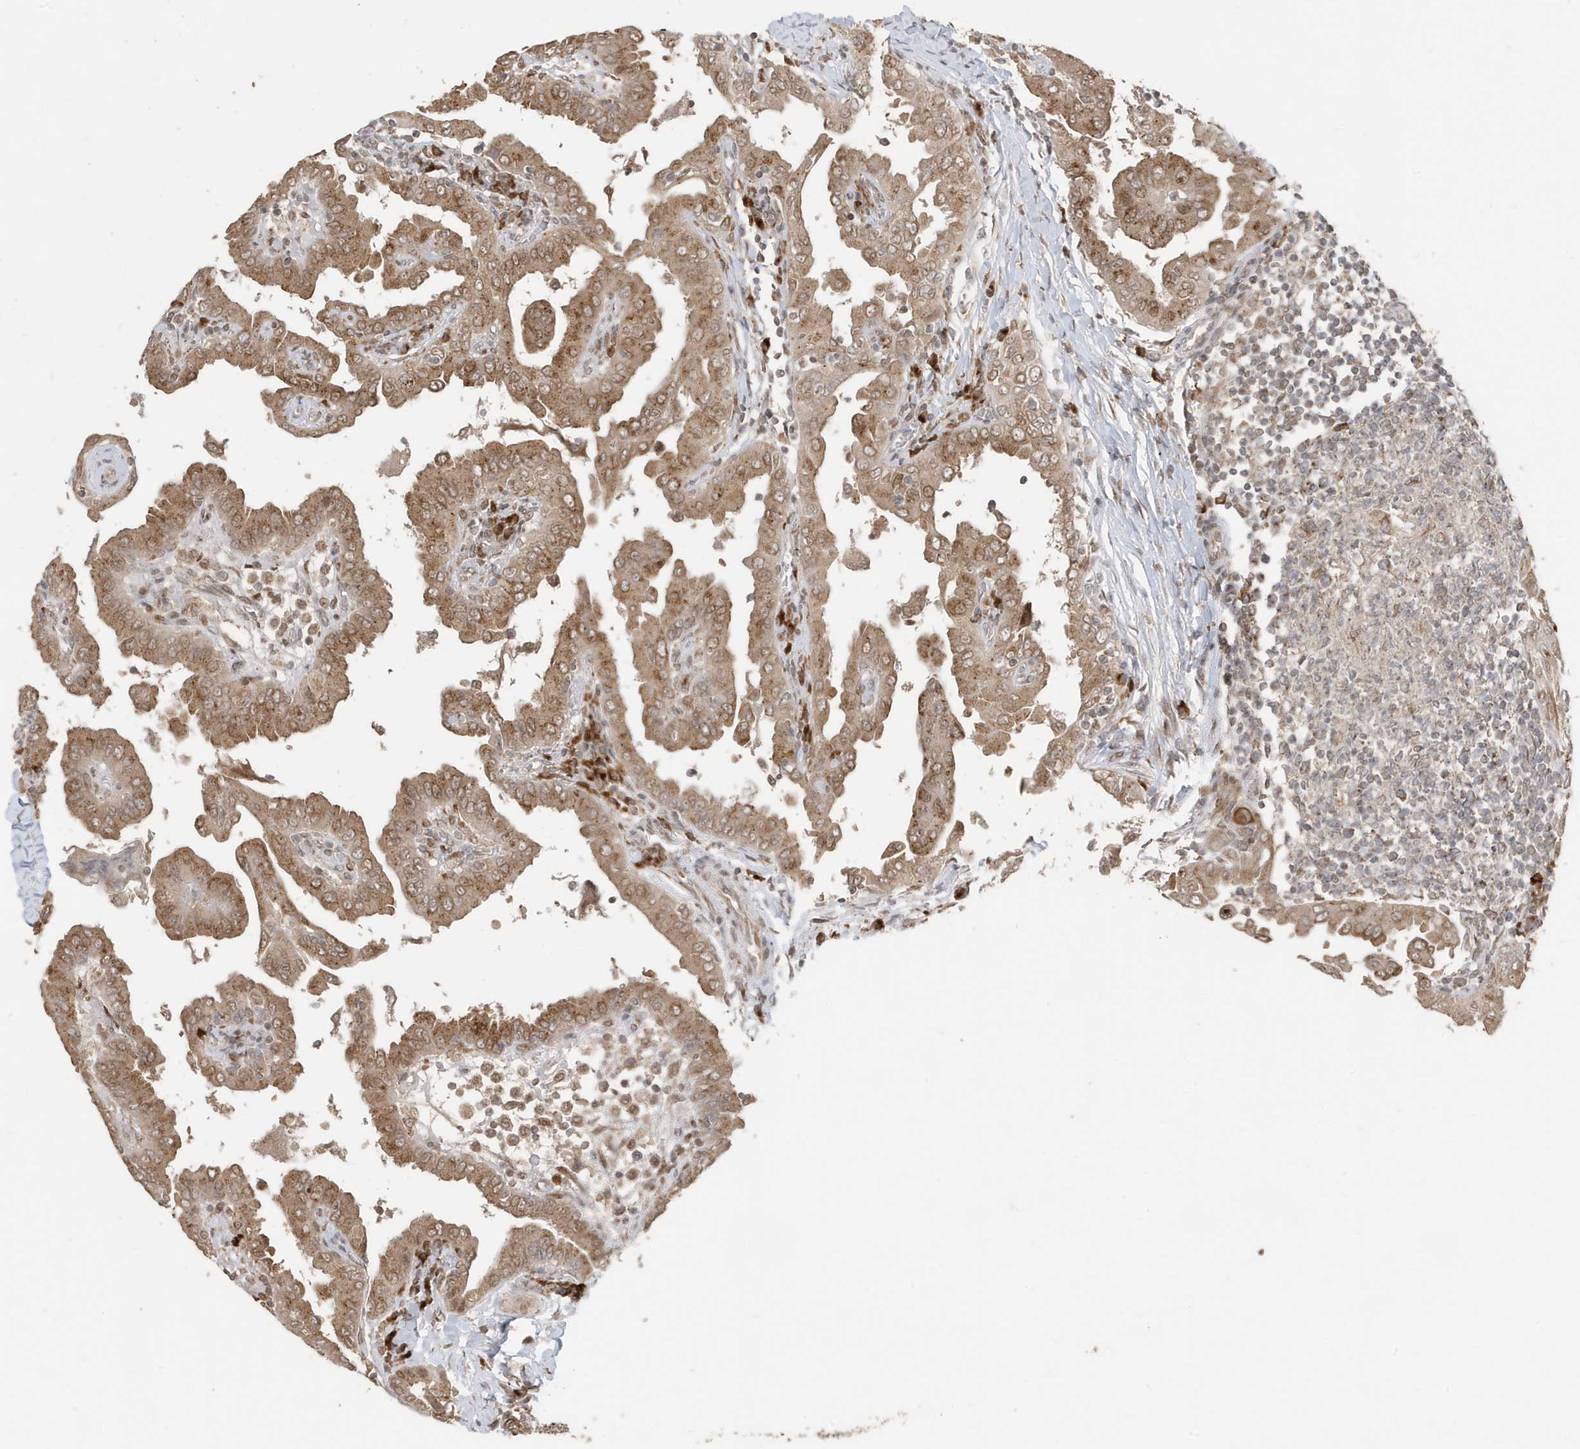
{"staining": {"intensity": "moderate", "quantity": ">75%", "location": "cytoplasmic/membranous"}, "tissue": "thyroid cancer", "cell_type": "Tumor cells", "image_type": "cancer", "snomed": [{"axis": "morphology", "description": "Papillary adenocarcinoma, NOS"}, {"axis": "topography", "description": "Thyroid gland"}], "caption": "Protein expression by immunohistochemistry (IHC) exhibits moderate cytoplasmic/membranous positivity in about >75% of tumor cells in thyroid cancer (papillary adenocarcinoma).", "gene": "RER1", "patient": {"sex": "male", "age": 33}}